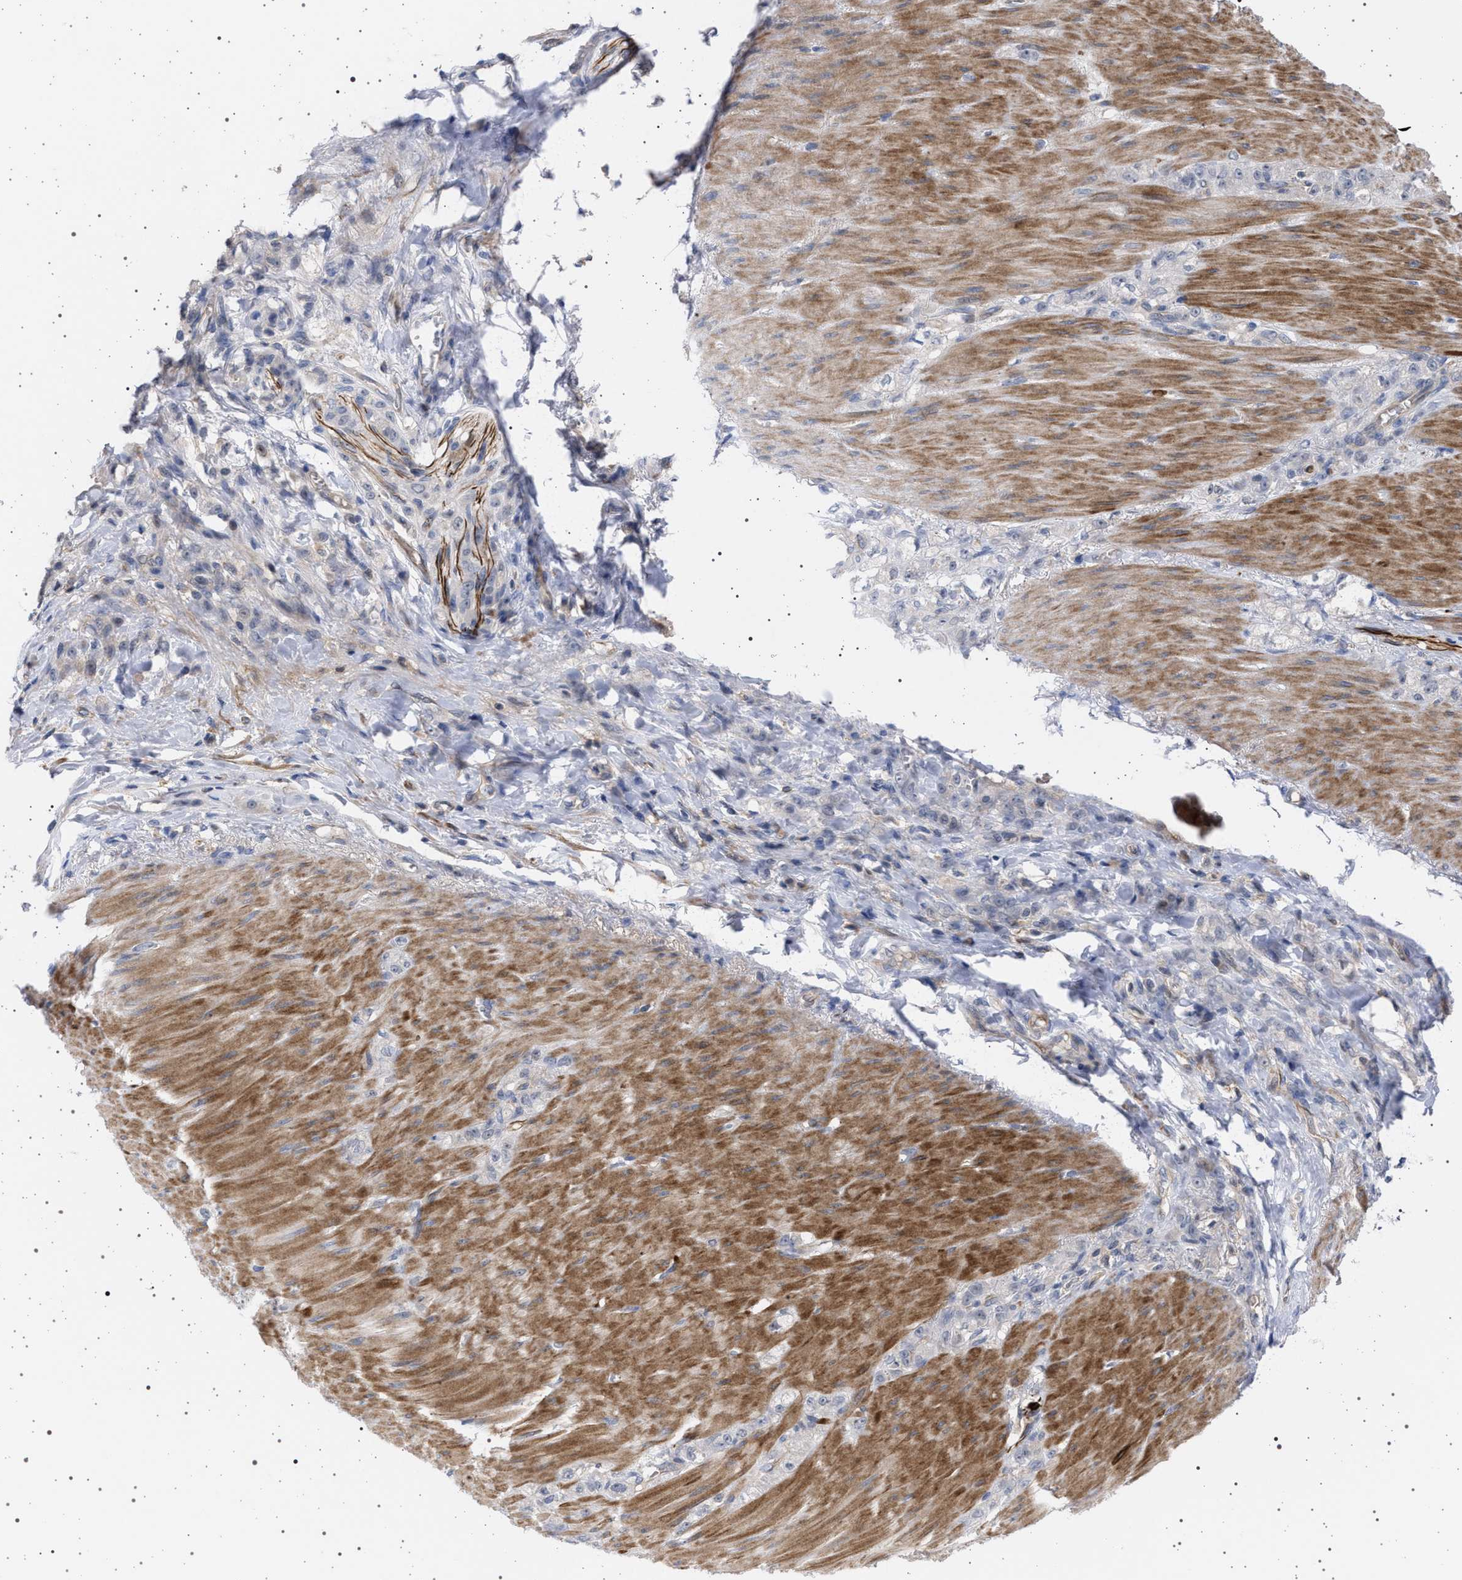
{"staining": {"intensity": "moderate", "quantity": "<25%", "location": "cytoplasmic/membranous"}, "tissue": "stomach cancer", "cell_type": "Tumor cells", "image_type": "cancer", "snomed": [{"axis": "morphology", "description": "Normal tissue, NOS"}, {"axis": "morphology", "description": "Adenocarcinoma, NOS"}, {"axis": "topography", "description": "Stomach"}], "caption": "The histopathology image demonstrates immunohistochemical staining of stomach cancer. There is moderate cytoplasmic/membranous positivity is seen in about <25% of tumor cells.", "gene": "RBM48", "patient": {"sex": "male", "age": 82}}